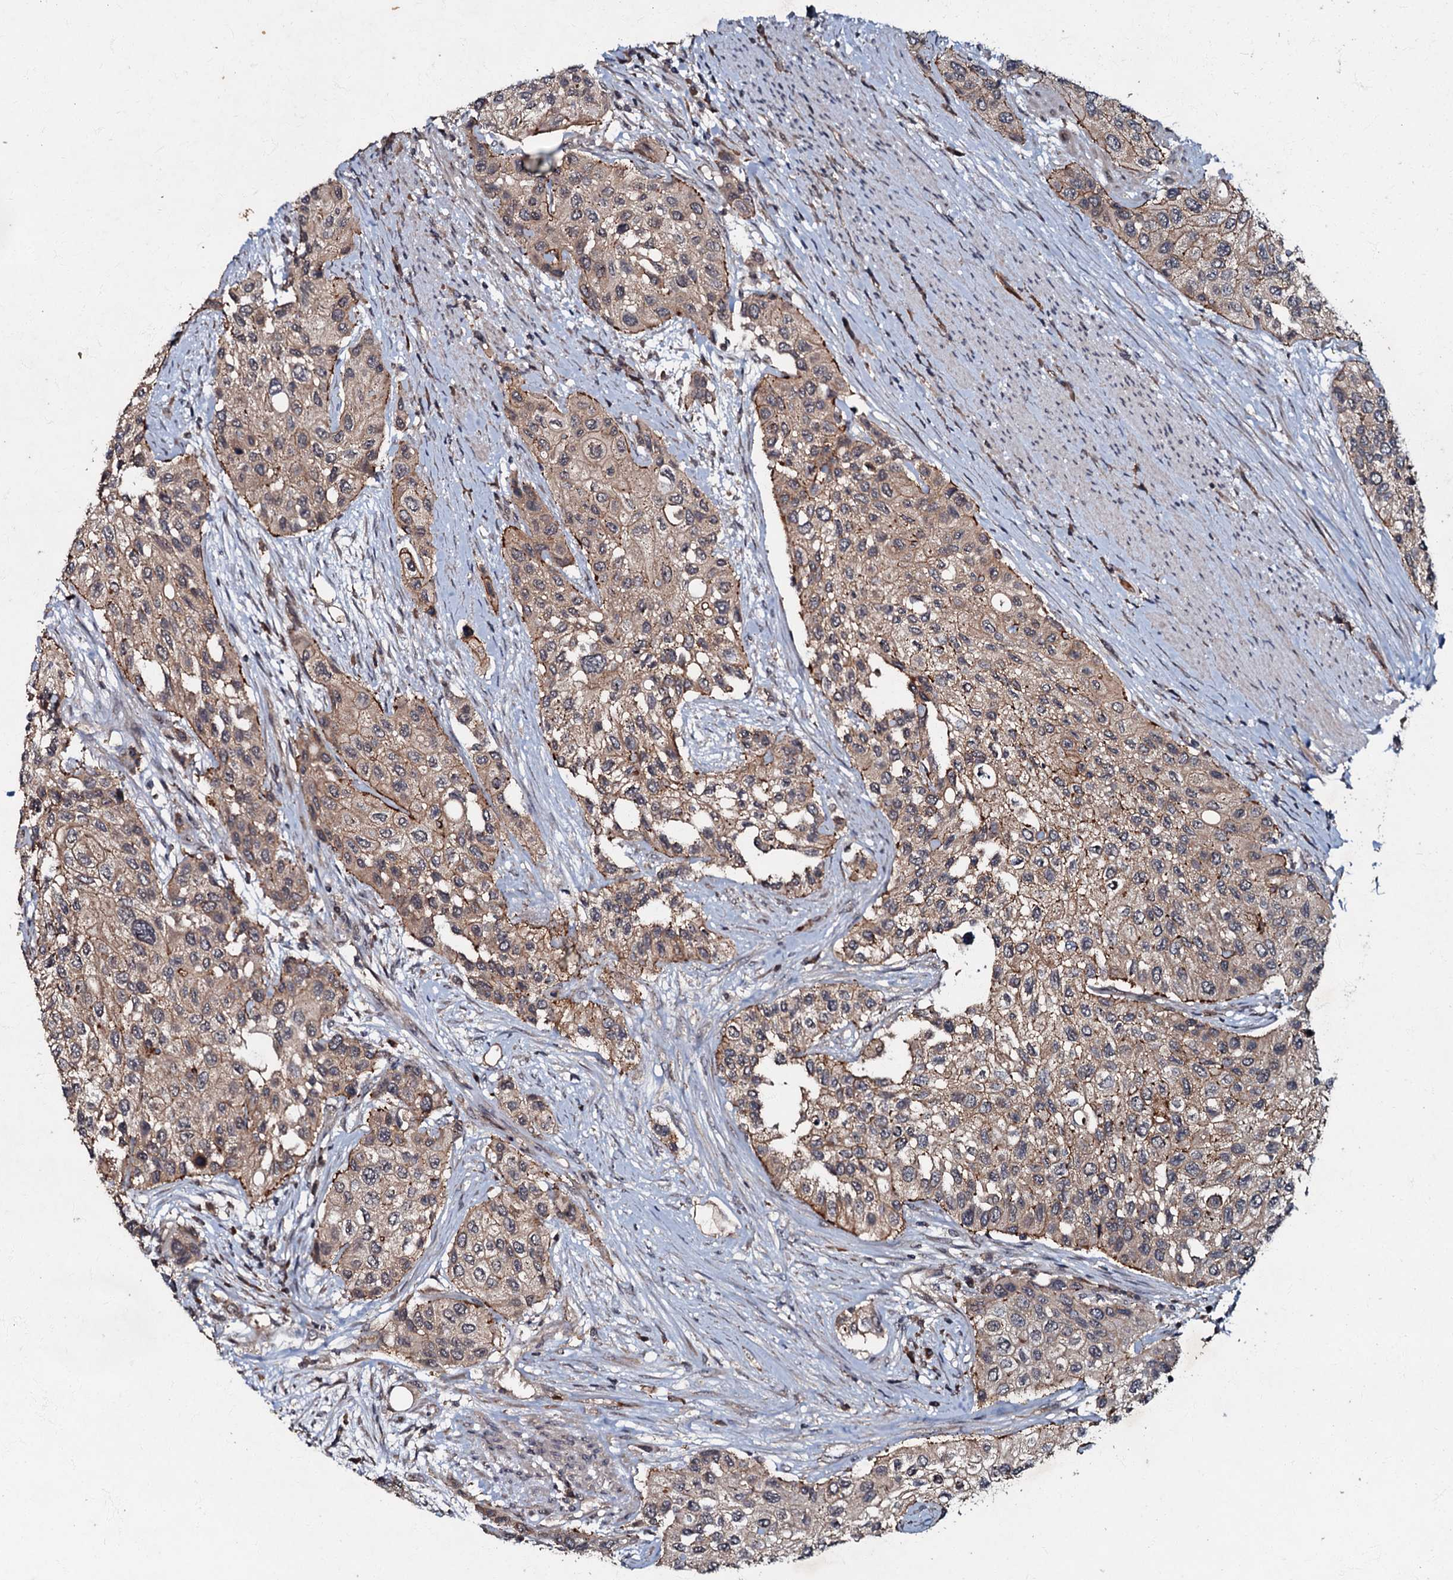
{"staining": {"intensity": "weak", "quantity": ">75%", "location": "cytoplasmic/membranous"}, "tissue": "urothelial cancer", "cell_type": "Tumor cells", "image_type": "cancer", "snomed": [{"axis": "morphology", "description": "Normal tissue, NOS"}, {"axis": "morphology", "description": "Urothelial carcinoma, High grade"}, {"axis": "topography", "description": "Vascular tissue"}, {"axis": "topography", "description": "Urinary bladder"}], "caption": "Immunohistochemical staining of human urothelial carcinoma (high-grade) demonstrates low levels of weak cytoplasmic/membranous protein staining in about >75% of tumor cells.", "gene": "MANSC4", "patient": {"sex": "female", "age": 56}}